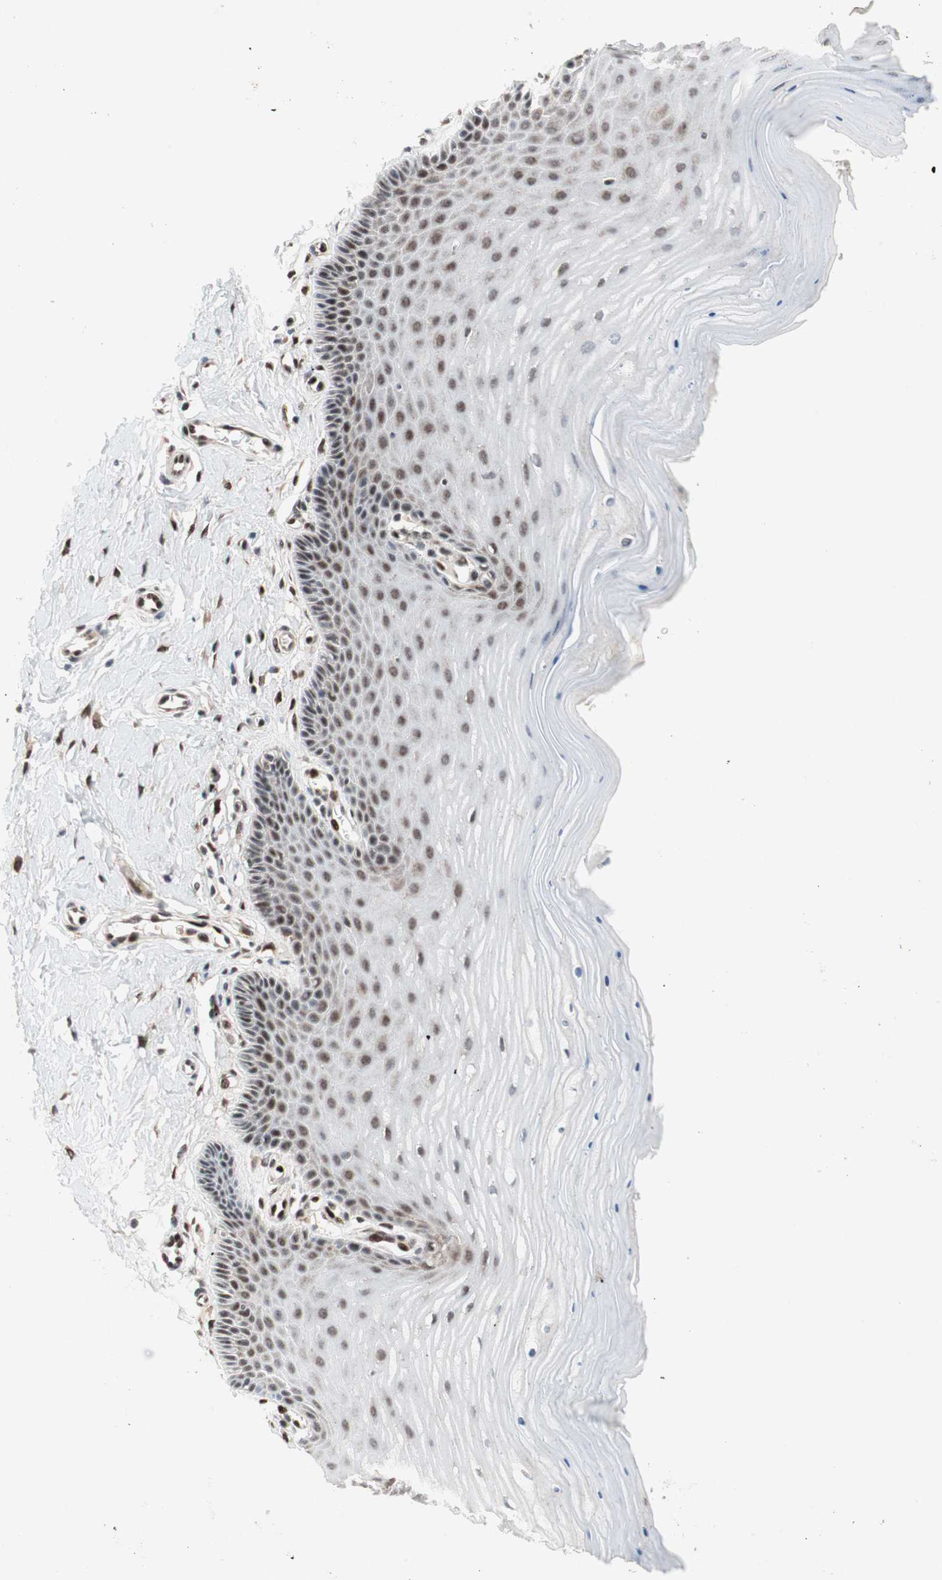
{"staining": {"intensity": "strong", "quantity": ">75%", "location": "nuclear"}, "tissue": "cervix", "cell_type": "Glandular cells", "image_type": "normal", "snomed": [{"axis": "morphology", "description": "Normal tissue, NOS"}, {"axis": "topography", "description": "Cervix"}], "caption": "Immunohistochemistry (IHC) of normal cervix shows high levels of strong nuclear expression in approximately >75% of glandular cells.", "gene": "TCF12", "patient": {"sex": "female", "age": 55}}